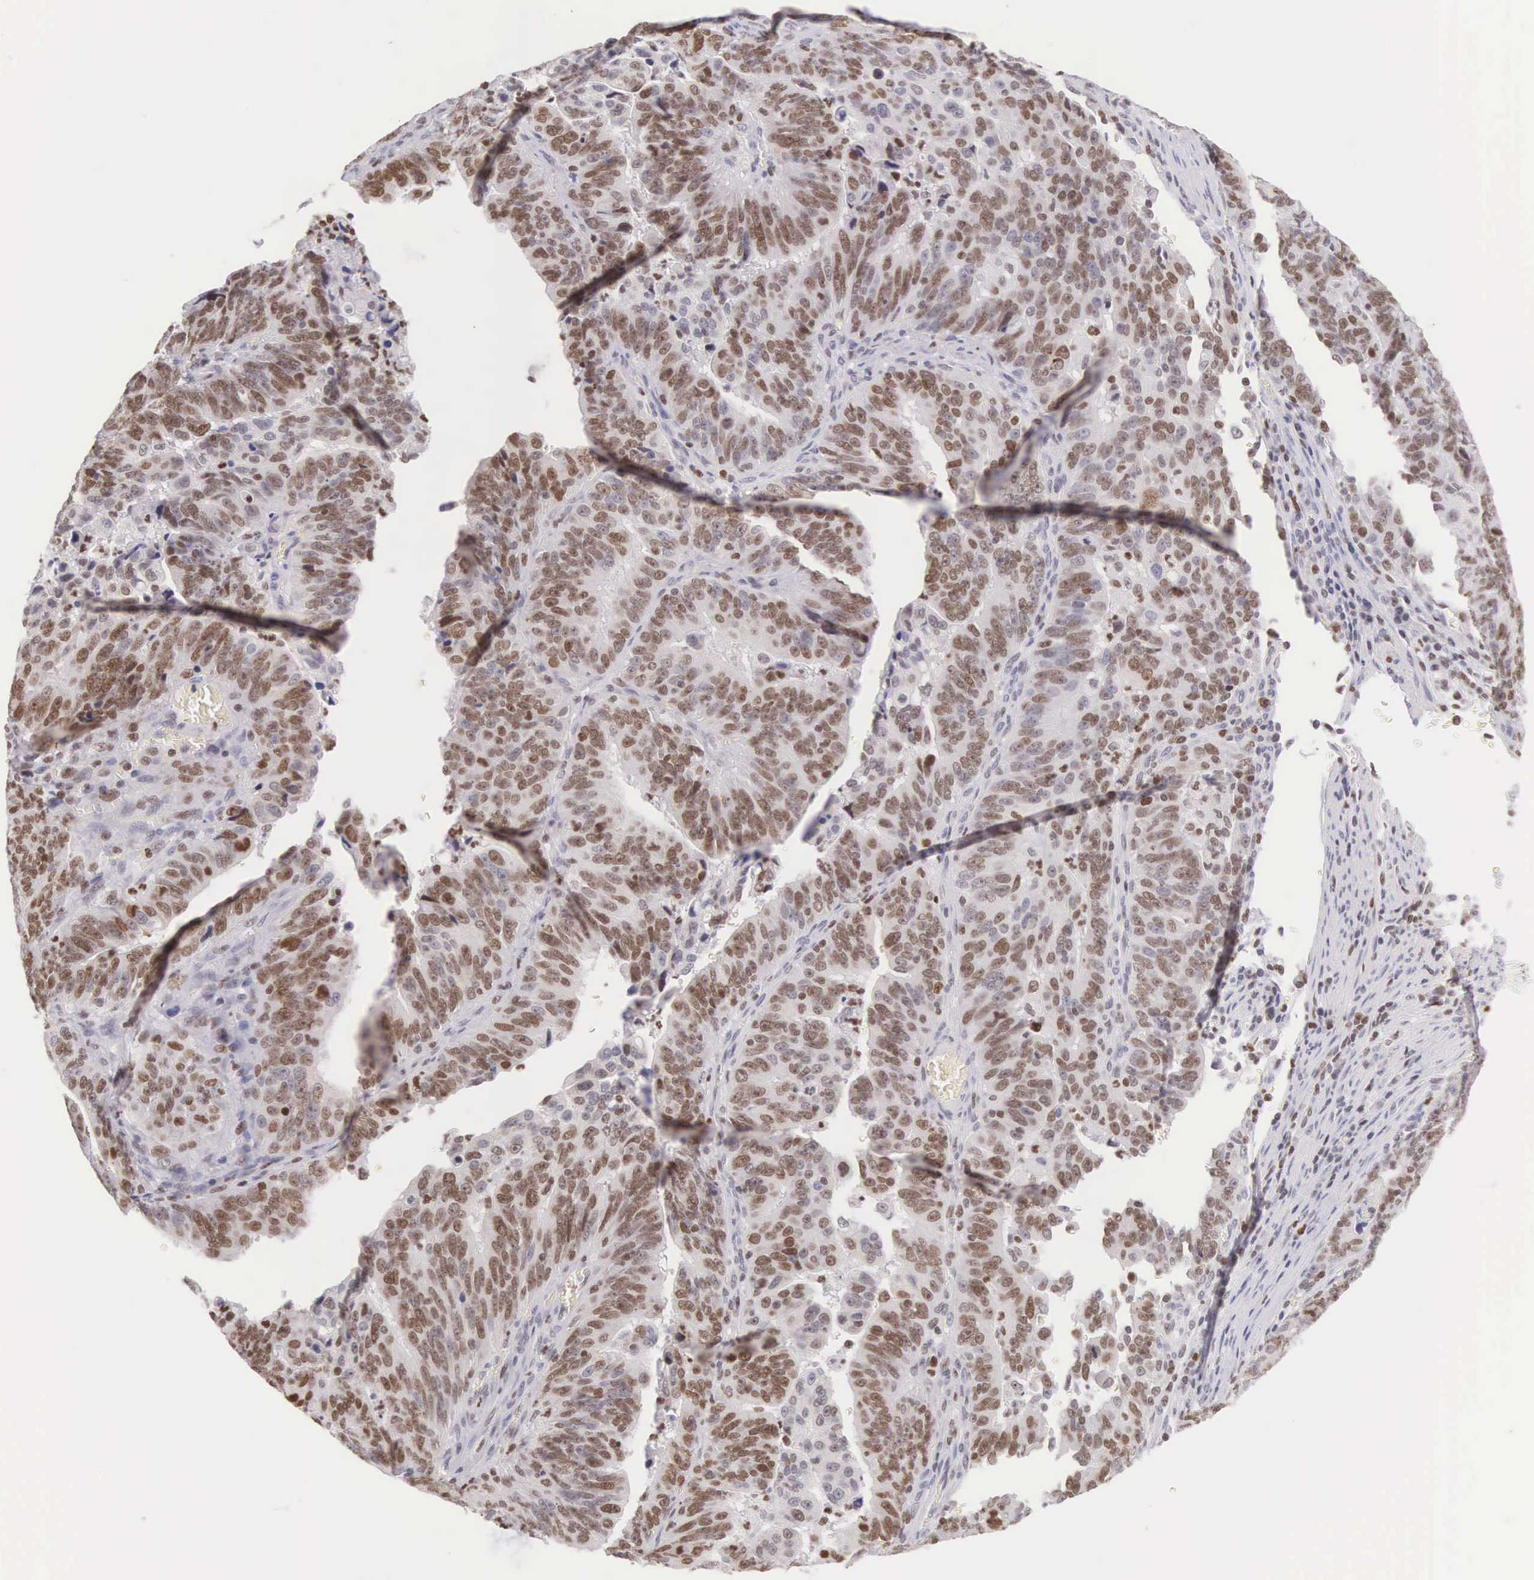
{"staining": {"intensity": "strong", "quantity": ">75%", "location": "nuclear"}, "tissue": "stomach cancer", "cell_type": "Tumor cells", "image_type": "cancer", "snomed": [{"axis": "morphology", "description": "Adenocarcinoma, NOS"}, {"axis": "topography", "description": "Stomach, upper"}], "caption": "IHC image of stomach cancer stained for a protein (brown), which shows high levels of strong nuclear positivity in about >75% of tumor cells.", "gene": "VRK1", "patient": {"sex": "female", "age": 50}}